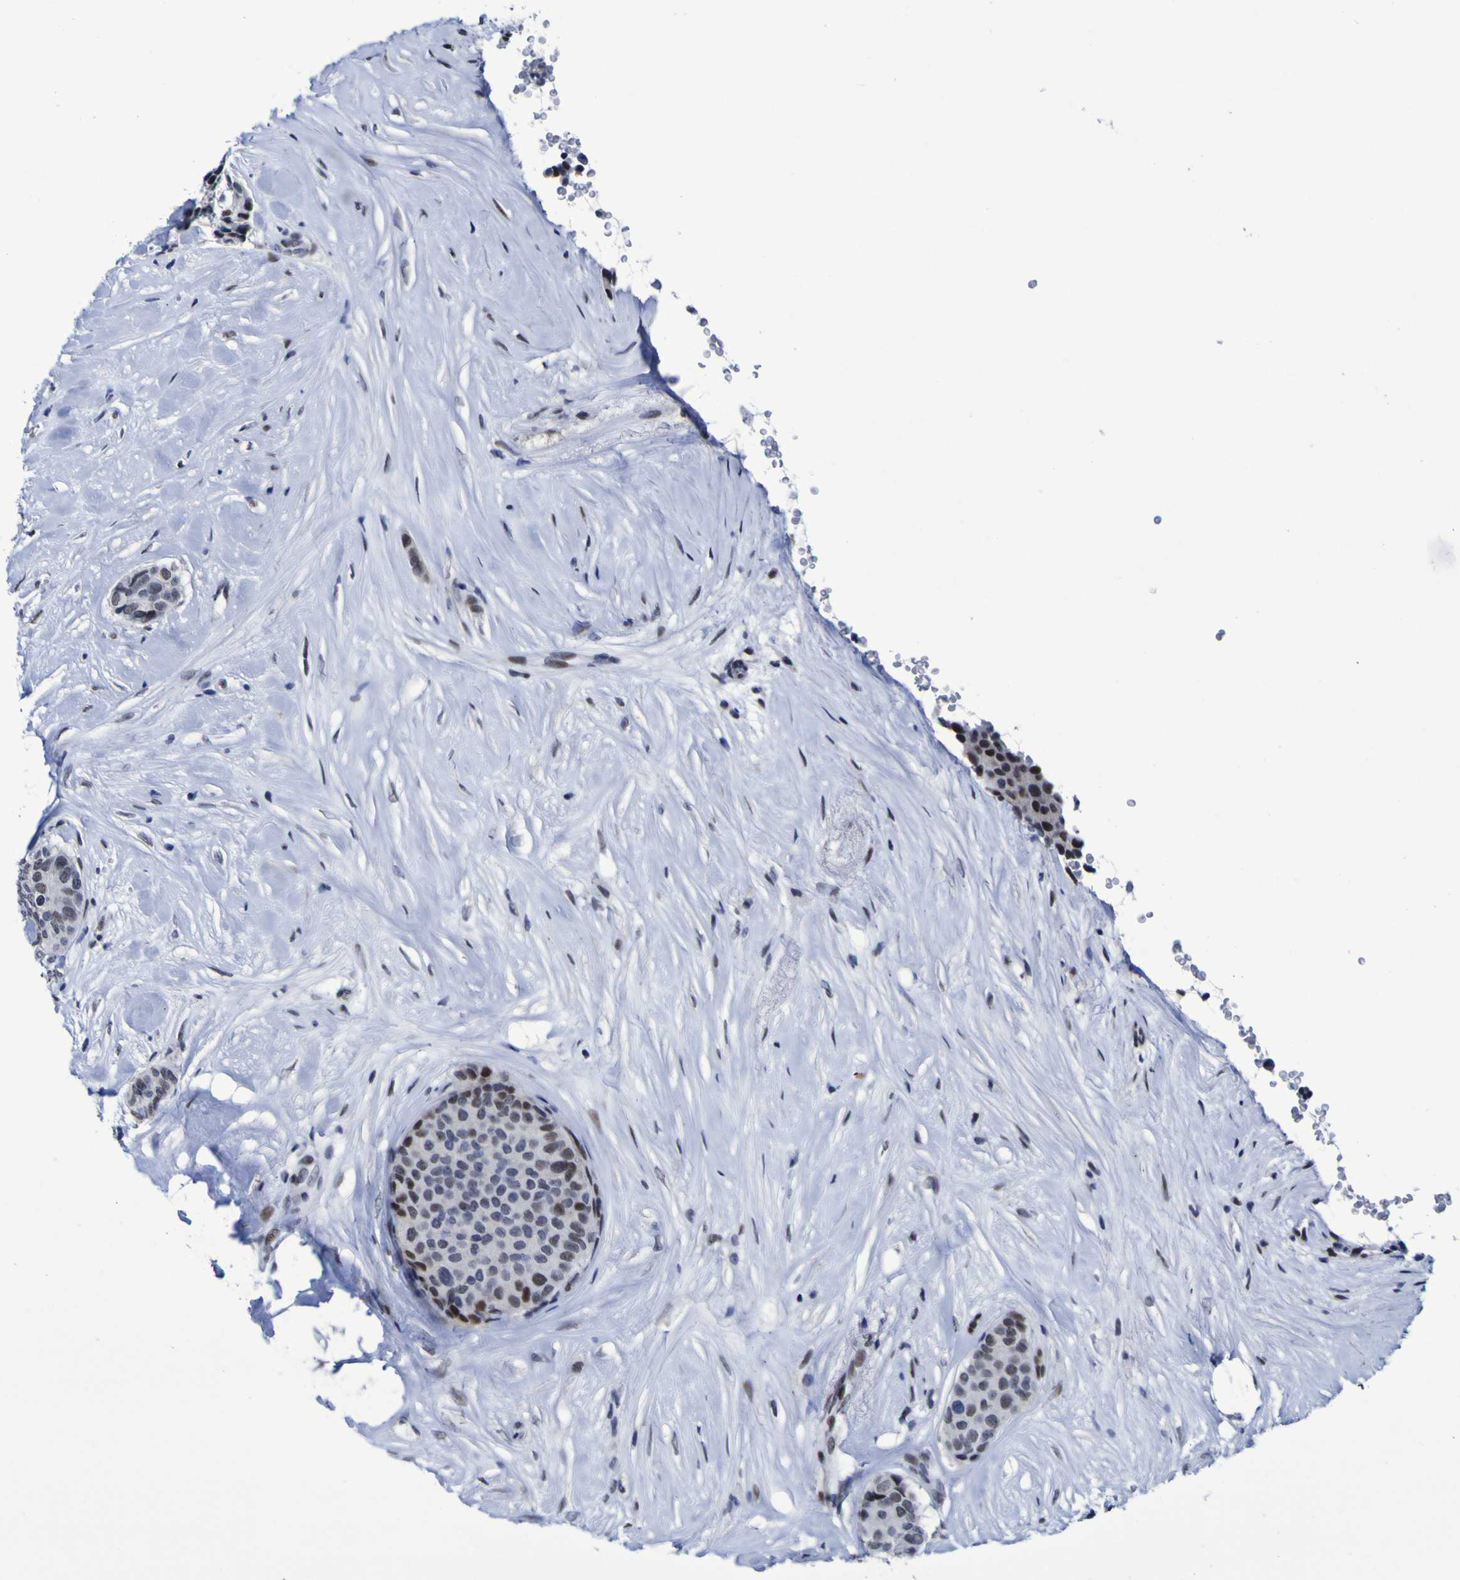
{"staining": {"intensity": "weak", "quantity": "25%-75%", "location": "nuclear"}, "tissue": "breast cancer", "cell_type": "Tumor cells", "image_type": "cancer", "snomed": [{"axis": "morphology", "description": "Duct carcinoma"}, {"axis": "topography", "description": "Breast"}], "caption": "Human breast cancer (intraductal carcinoma) stained for a protein (brown) reveals weak nuclear positive expression in about 25%-75% of tumor cells.", "gene": "MBD3", "patient": {"sex": "female", "age": 75}}